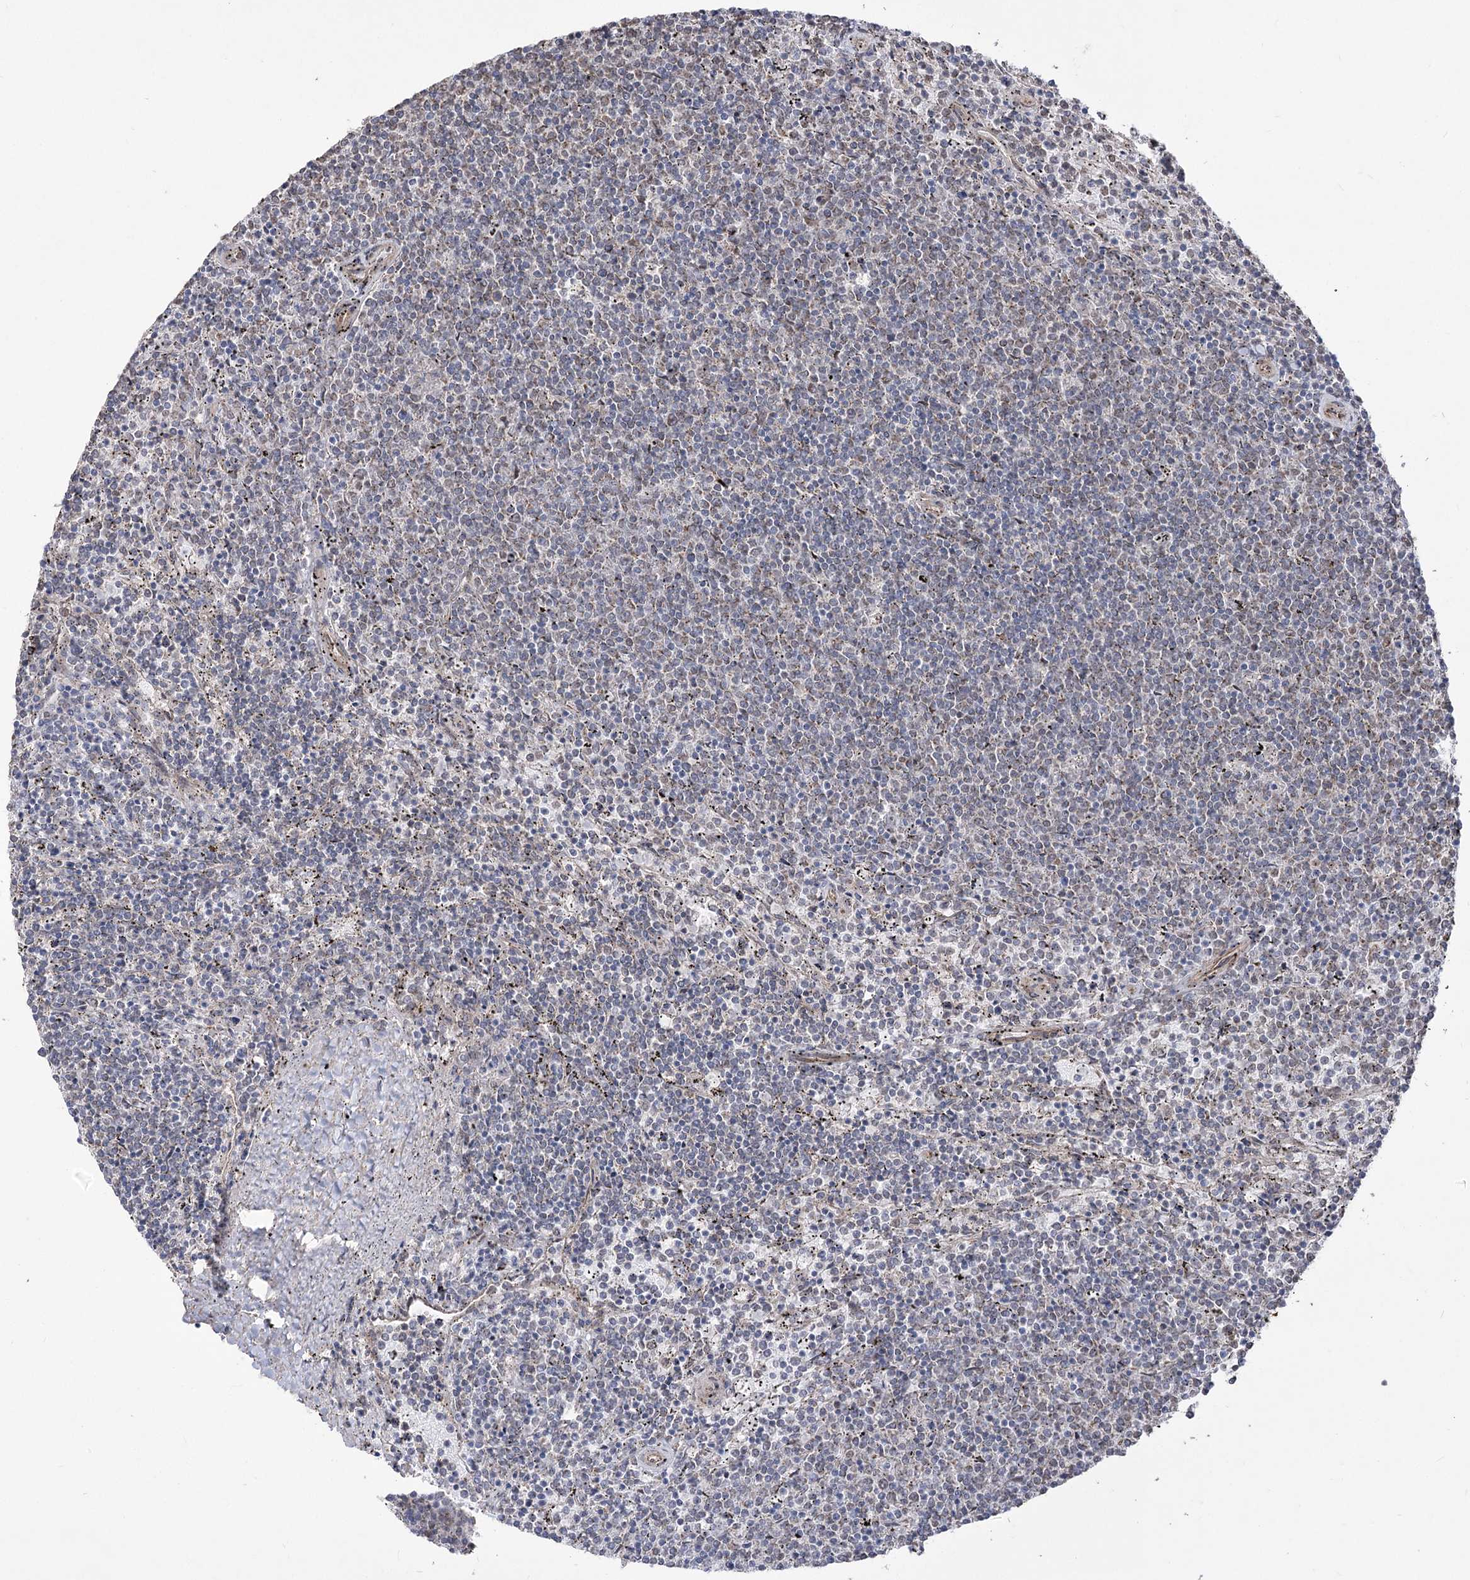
{"staining": {"intensity": "negative", "quantity": "none", "location": "none"}, "tissue": "lymphoma", "cell_type": "Tumor cells", "image_type": "cancer", "snomed": [{"axis": "morphology", "description": "Malignant lymphoma, non-Hodgkin's type, Low grade"}, {"axis": "topography", "description": "Spleen"}], "caption": "An immunohistochemistry (IHC) photomicrograph of lymphoma is shown. There is no staining in tumor cells of lymphoma. (IHC, brightfield microscopy, high magnification).", "gene": "ZSCAN23", "patient": {"sex": "female", "age": 50}}